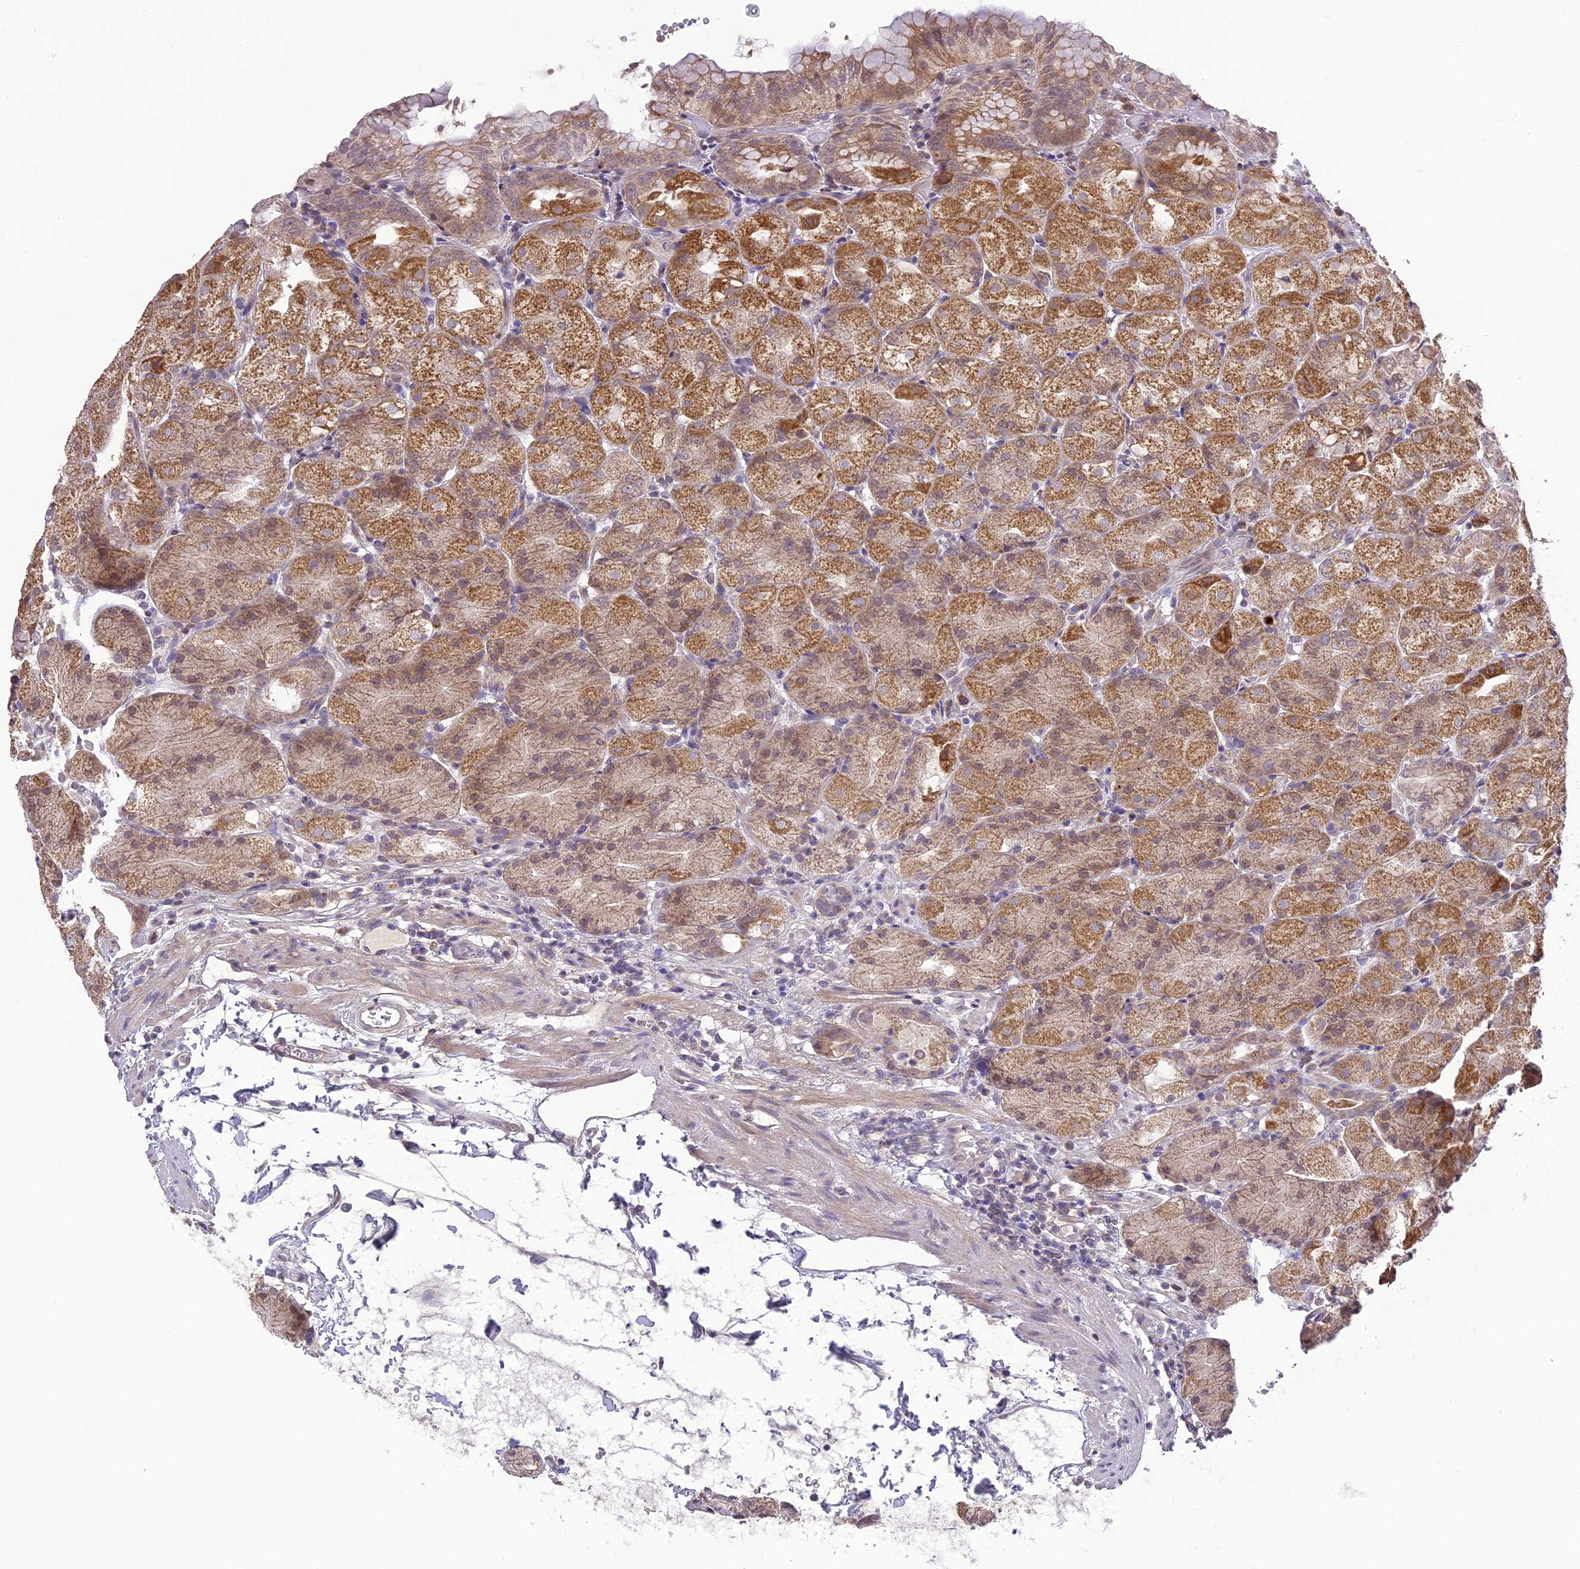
{"staining": {"intensity": "moderate", "quantity": ">75%", "location": "cytoplasmic/membranous"}, "tissue": "stomach", "cell_type": "Glandular cells", "image_type": "normal", "snomed": [{"axis": "morphology", "description": "Normal tissue, NOS"}, {"axis": "topography", "description": "Stomach, upper"}, {"axis": "topography", "description": "Stomach, lower"}], "caption": "This photomicrograph reveals unremarkable stomach stained with immunohistochemistry (IHC) to label a protein in brown. The cytoplasmic/membranous of glandular cells show moderate positivity for the protein. Nuclei are counter-stained blue.", "gene": "ERG28", "patient": {"sex": "male", "age": 62}}